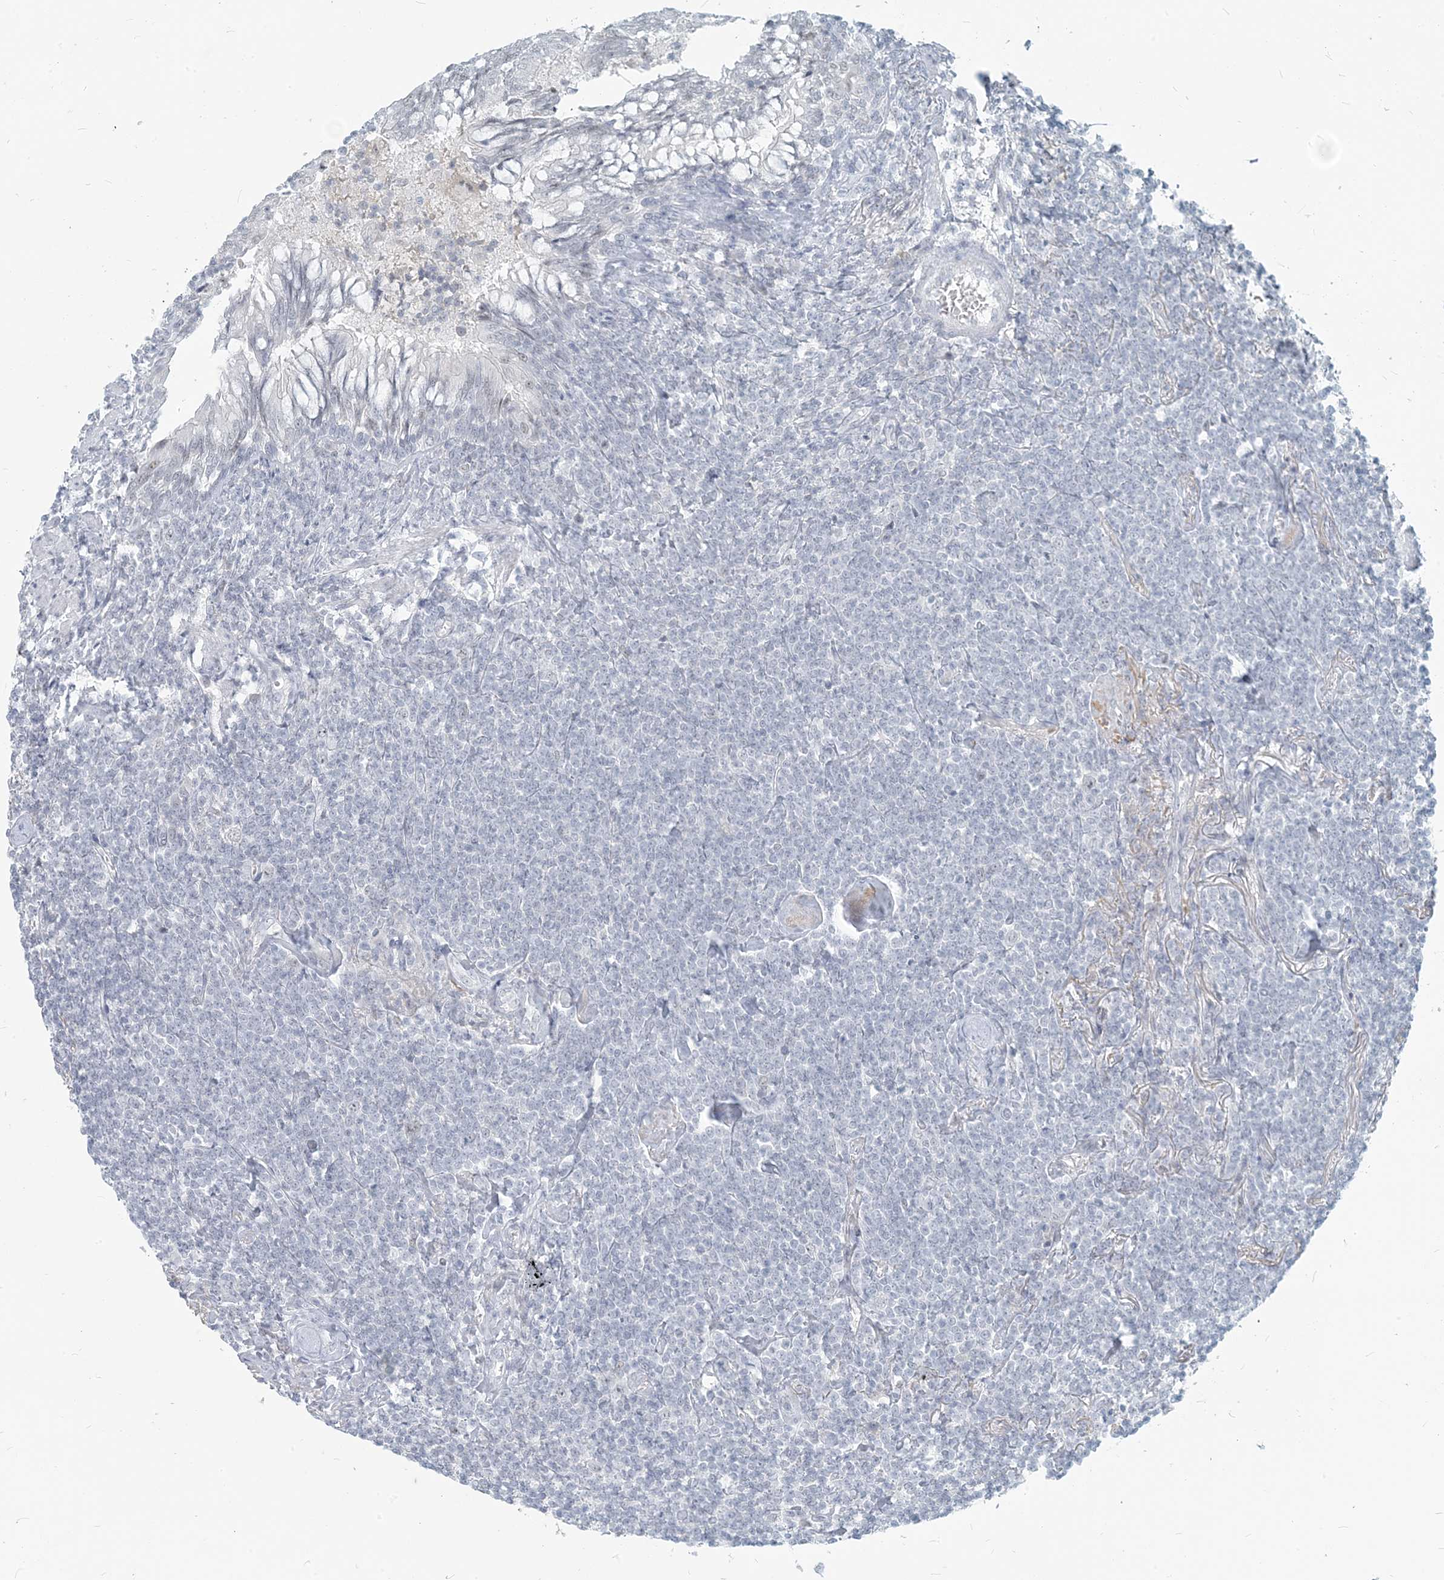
{"staining": {"intensity": "negative", "quantity": "none", "location": "none"}, "tissue": "lymphoma", "cell_type": "Tumor cells", "image_type": "cancer", "snomed": [{"axis": "morphology", "description": "Malignant lymphoma, non-Hodgkin's type, Low grade"}, {"axis": "topography", "description": "Lung"}], "caption": "The image demonstrates no significant expression in tumor cells of low-grade malignant lymphoma, non-Hodgkin's type.", "gene": "SCML1", "patient": {"sex": "female", "age": 71}}